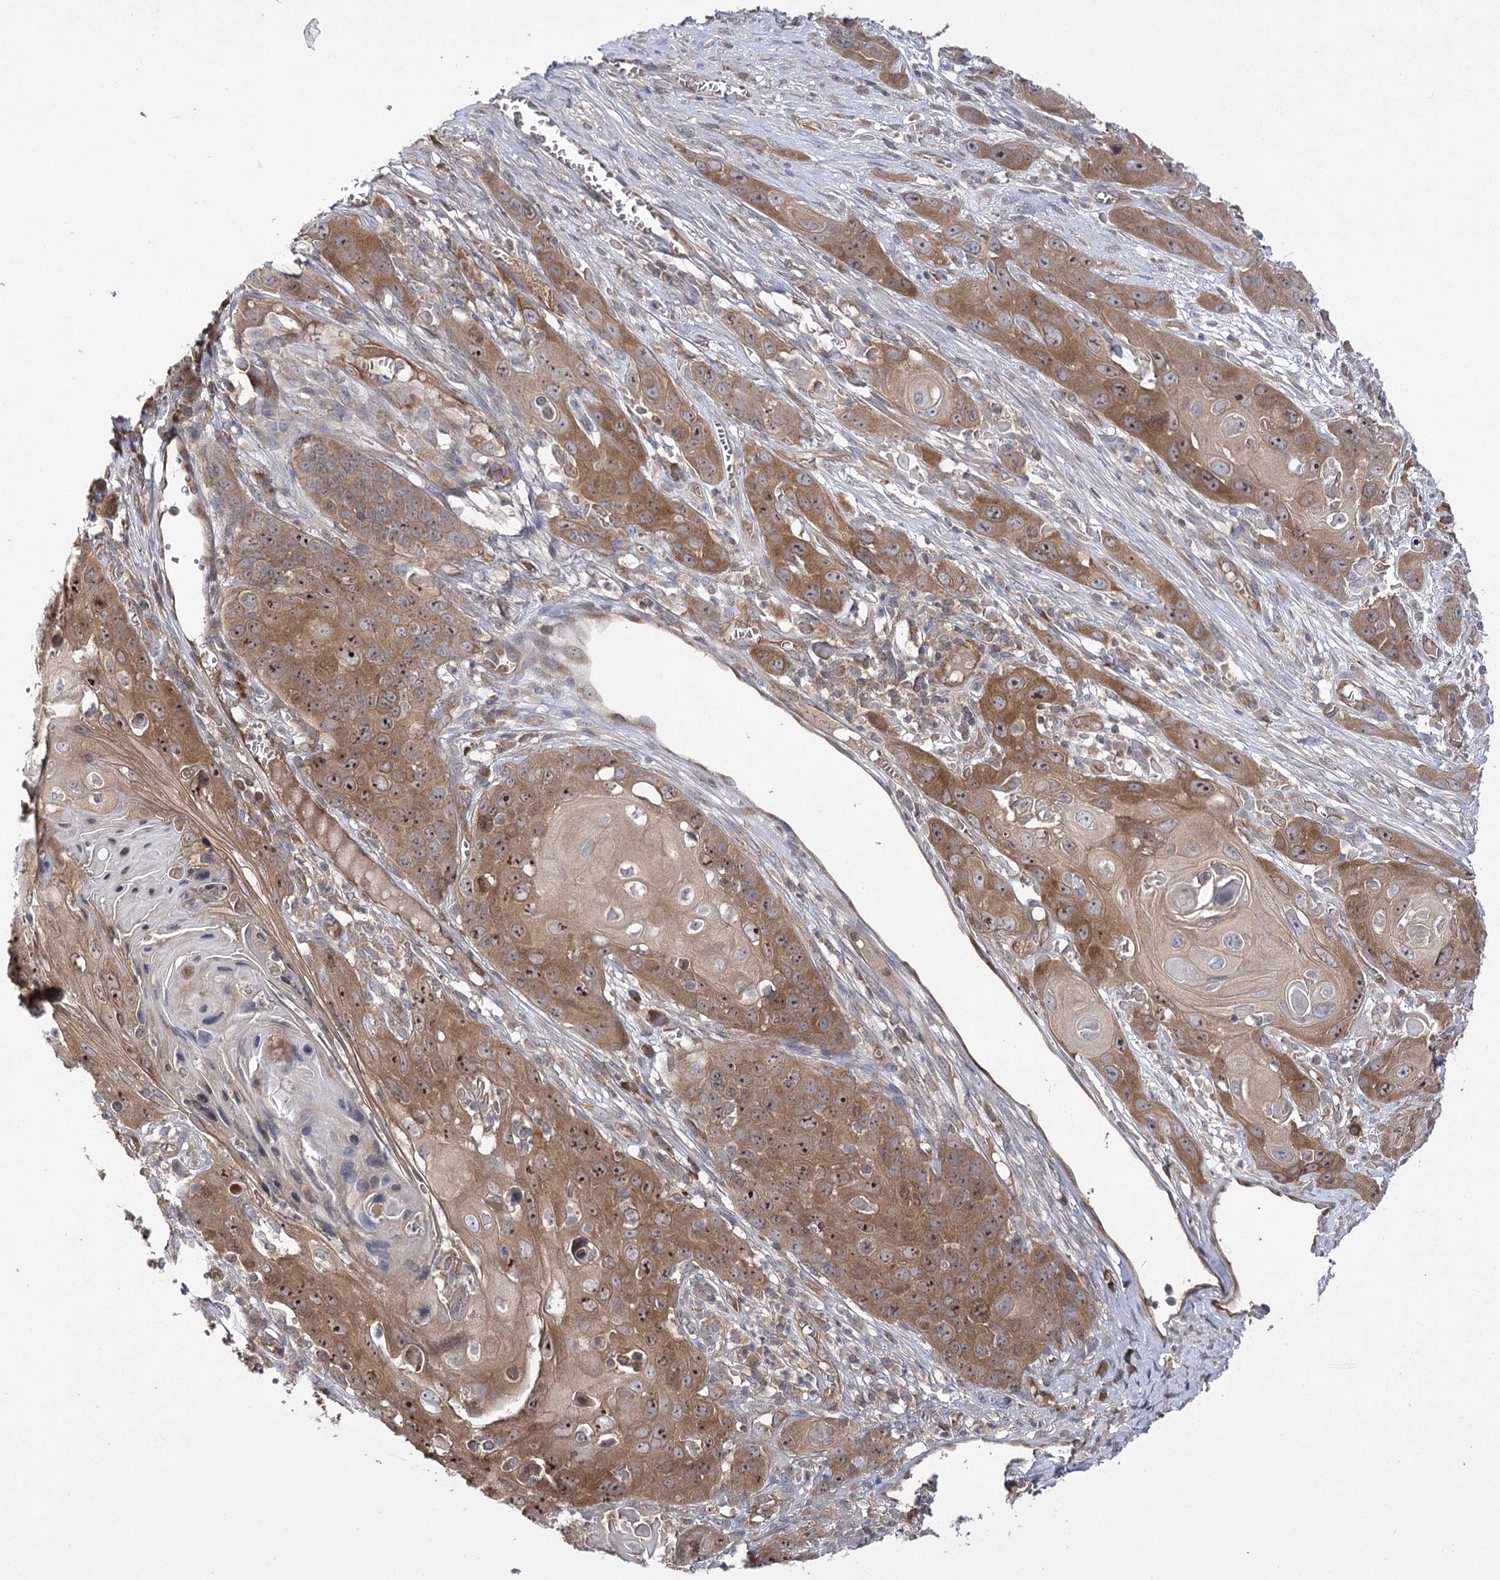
{"staining": {"intensity": "moderate", "quantity": ">75%", "location": "cytoplasmic/membranous,nuclear"}, "tissue": "skin cancer", "cell_type": "Tumor cells", "image_type": "cancer", "snomed": [{"axis": "morphology", "description": "Squamous cell carcinoma, NOS"}, {"axis": "topography", "description": "Skin"}], "caption": "Immunohistochemistry (IHC) micrograph of neoplastic tissue: skin cancer stained using immunohistochemistry (IHC) exhibits medium levels of moderate protein expression localized specifically in the cytoplasmic/membranous and nuclear of tumor cells, appearing as a cytoplasmic/membranous and nuclear brown color.", "gene": "BCR", "patient": {"sex": "male", "age": 55}}